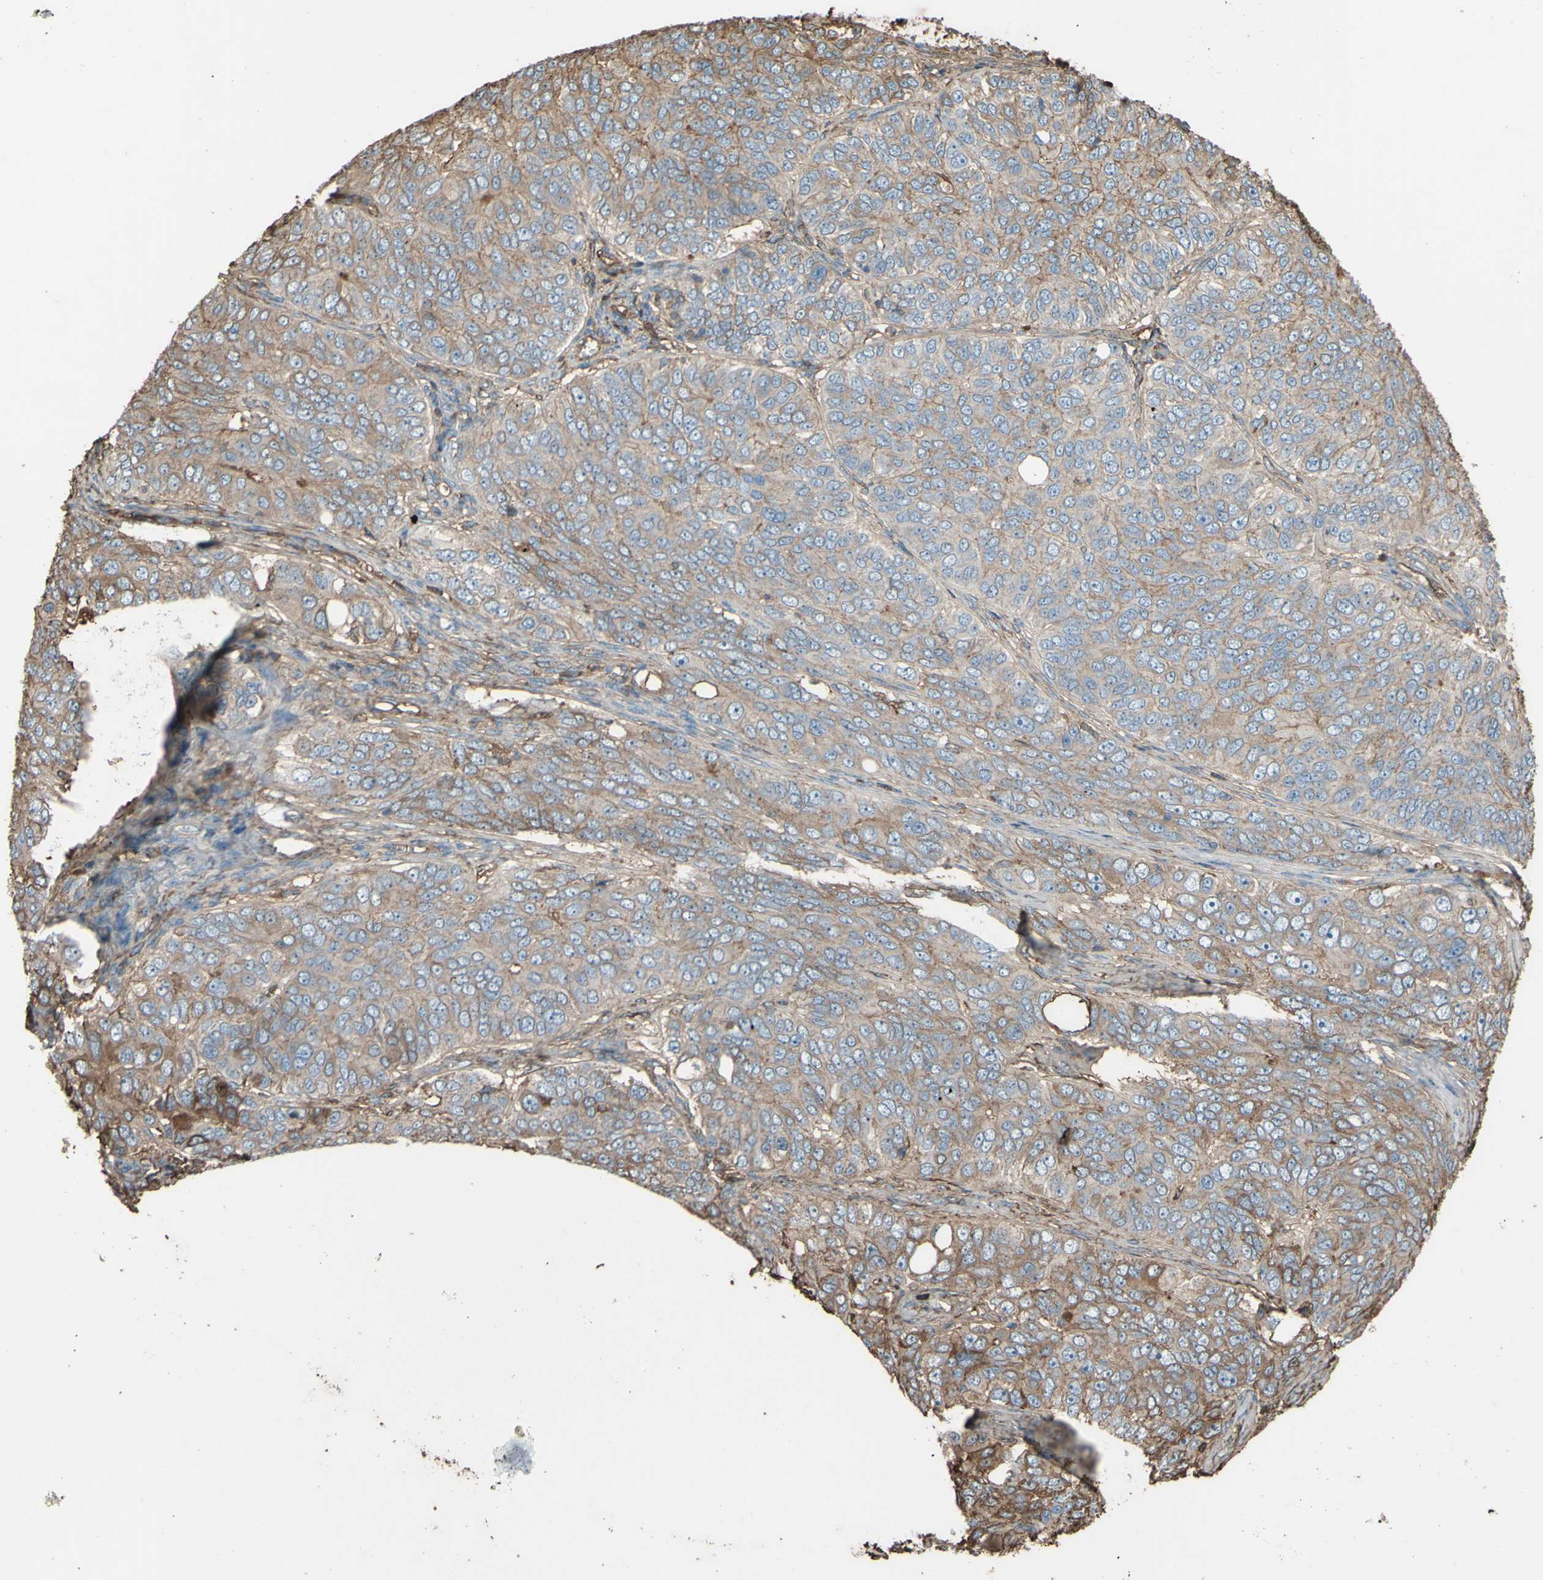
{"staining": {"intensity": "weak", "quantity": ">75%", "location": "cytoplasmic/membranous"}, "tissue": "ovarian cancer", "cell_type": "Tumor cells", "image_type": "cancer", "snomed": [{"axis": "morphology", "description": "Carcinoma, endometroid"}, {"axis": "topography", "description": "Ovary"}], "caption": "High-power microscopy captured an IHC histopathology image of endometroid carcinoma (ovarian), revealing weak cytoplasmic/membranous positivity in approximately >75% of tumor cells.", "gene": "PTGDS", "patient": {"sex": "female", "age": 51}}